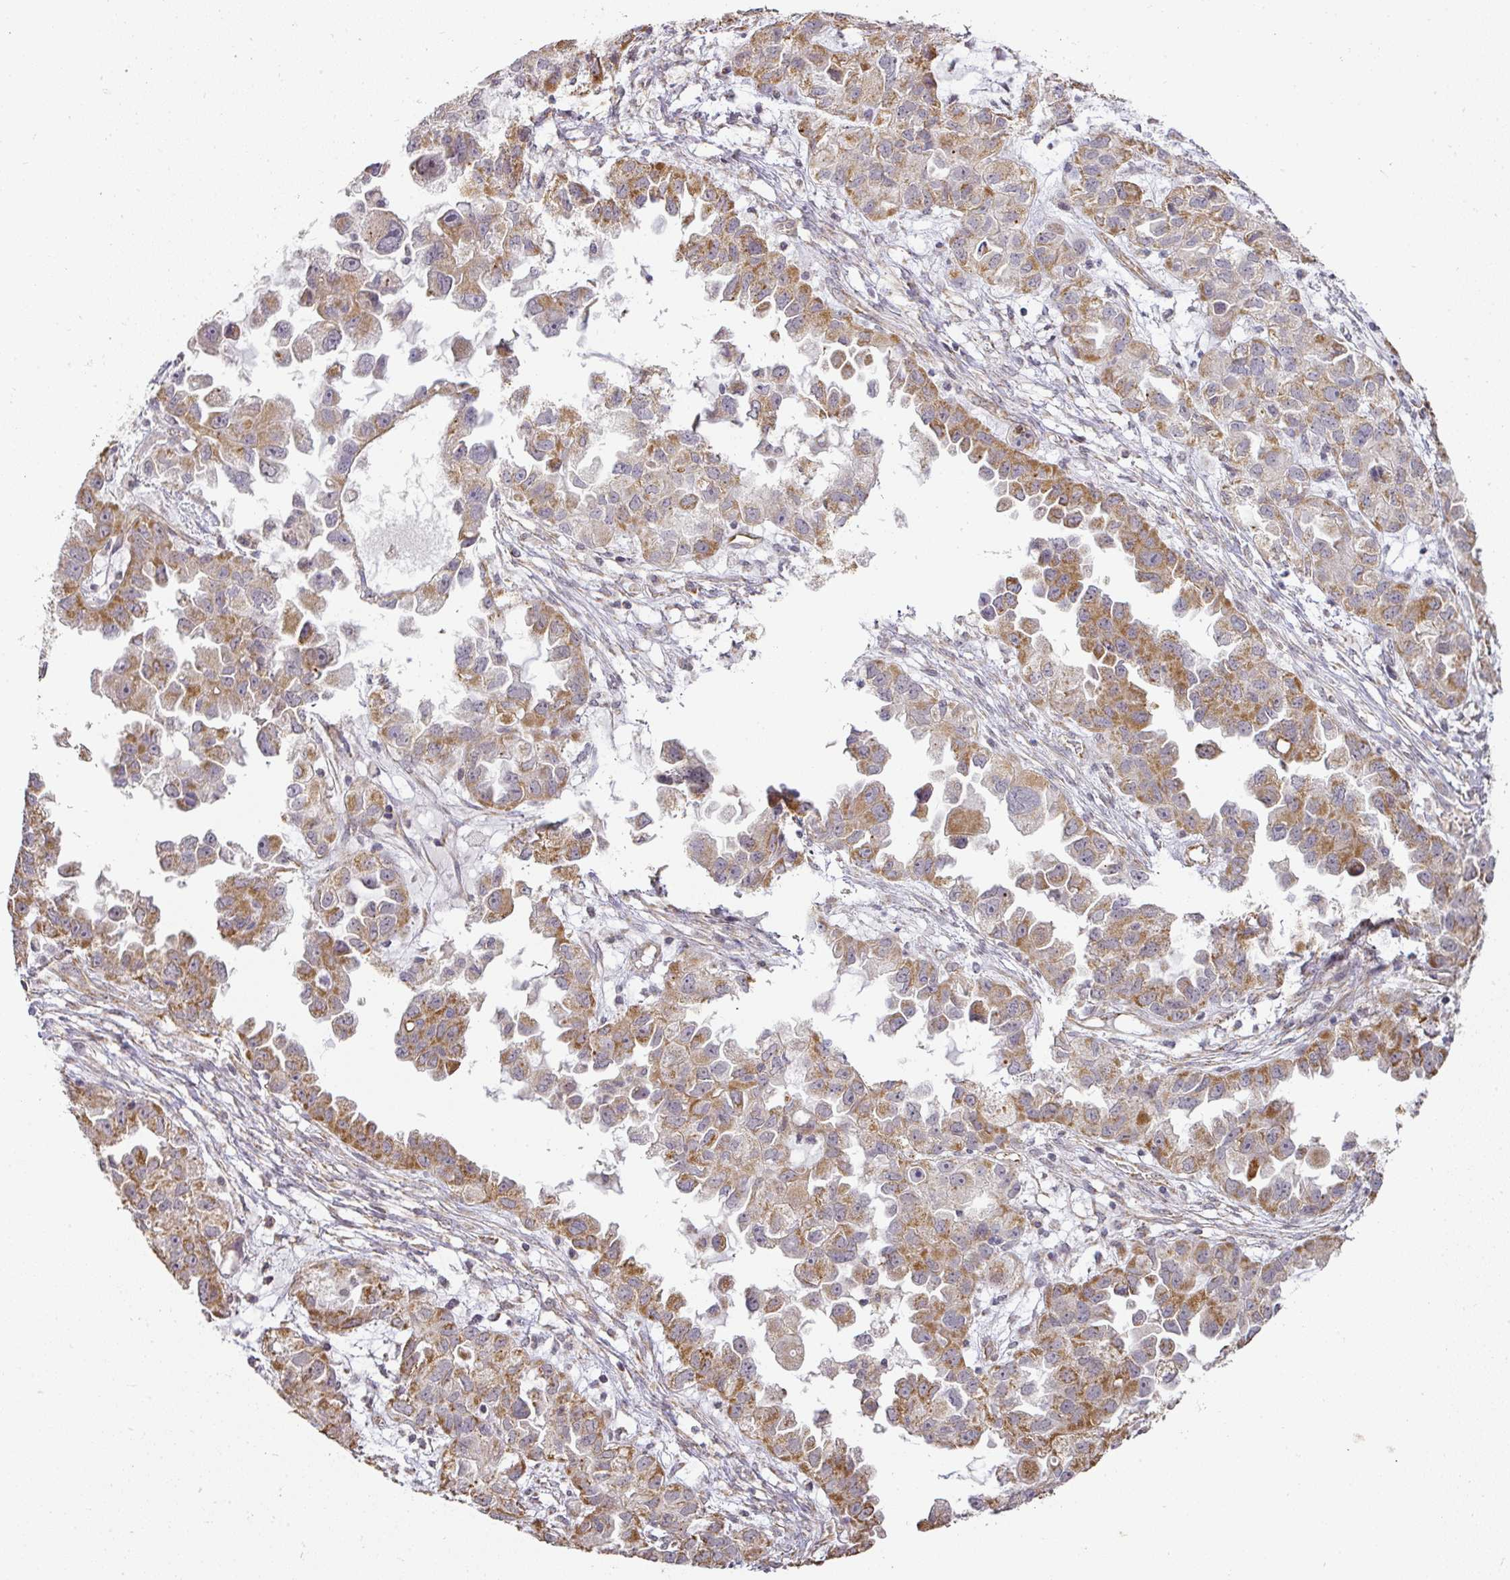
{"staining": {"intensity": "moderate", "quantity": ">75%", "location": "cytoplasmic/membranous"}, "tissue": "ovarian cancer", "cell_type": "Tumor cells", "image_type": "cancer", "snomed": [{"axis": "morphology", "description": "Cystadenocarcinoma, serous, NOS"}, {"axis": "topography", "description": "Ovary"}], "caption": "Immunohistochemistry (DAB) staining of human ovarian cancer displays moderate cytoplasmic/membranous protein staining in approximately >75% of tumor cells.", "gene": "MYOM2", "patient": {"sex": "female", "age": 84}}